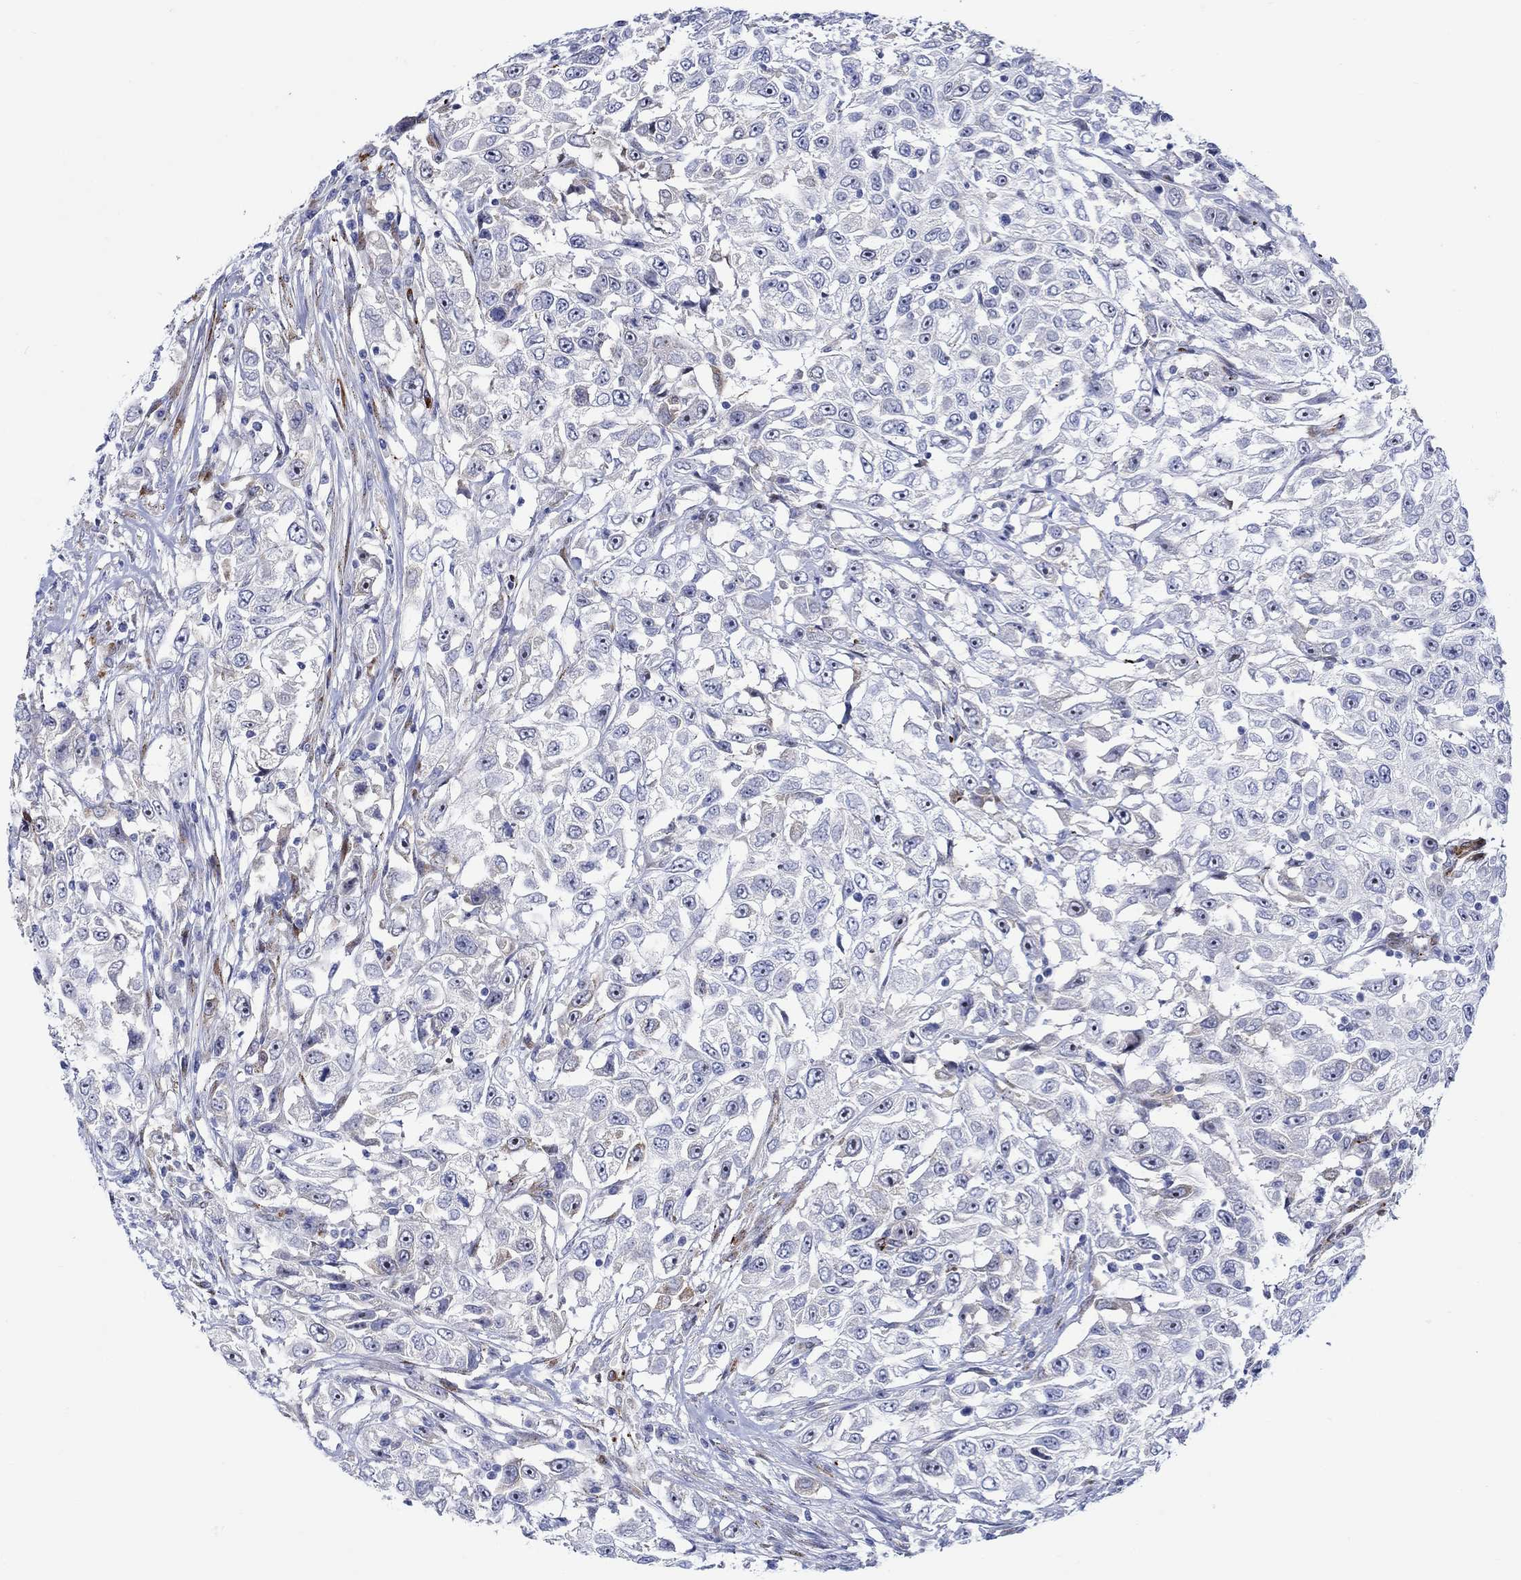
{"staining": {"intensity": "negative", "quantity": "none", "location": "none"}, "tissue": "urothelial cancer", "cell_type": "Tumor cells", "image_type": "cancer", "snomed": [{"axis": "morphology", "description": "Urothelial carcinoma, High grade"}, {"axis": "topography", "description": "Urinary bladder"}], "caption": "Protein analysis of urothelial cancer reveals no significant staining in tumor cells.", "gene": "KSR2", "patient": {"sex": "female", "age": 56}}